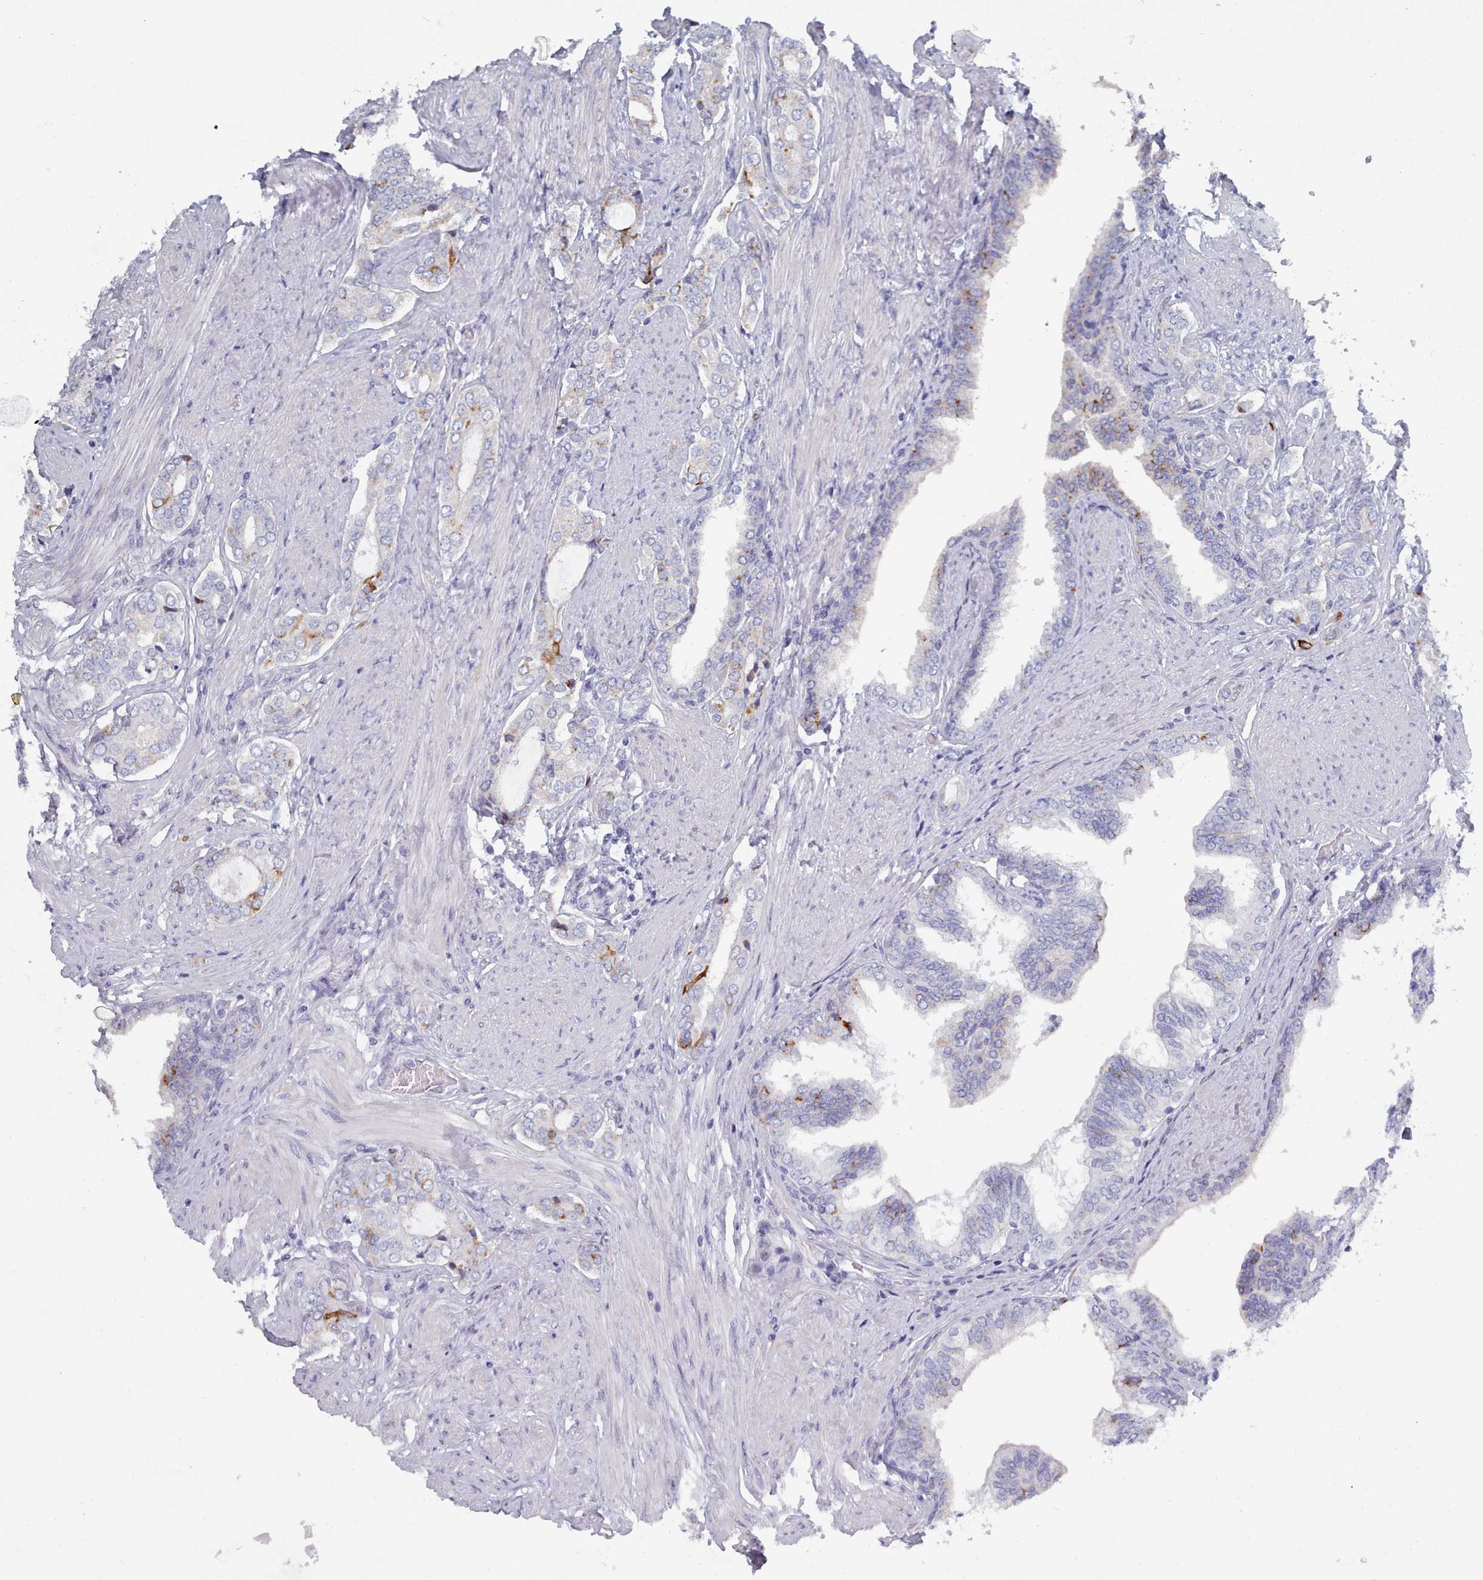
{"staining": {"intensity": "moderate", "quantity": "<25%", "location": "cytoplasmic/membranous"}, "tissue": "prostate cancer", "cell_type": "Tumor cells", "image_type": "cancer", "snomed": [{"axis": "morphology", "description": "Adenocarcinoma, High grade"}, {"axis": "topography", "description": "Prostate"}], "caption": "This image displays prostate cancer stained with immunohistochemistry to label a protein in brown. The cytoplasmic/membranous of tumor cells show moderate positivity for the protein. Nuclei are counter-stained blue.", "gene": "PDE4C", "patient": {"sex": "male", "age": 71}}